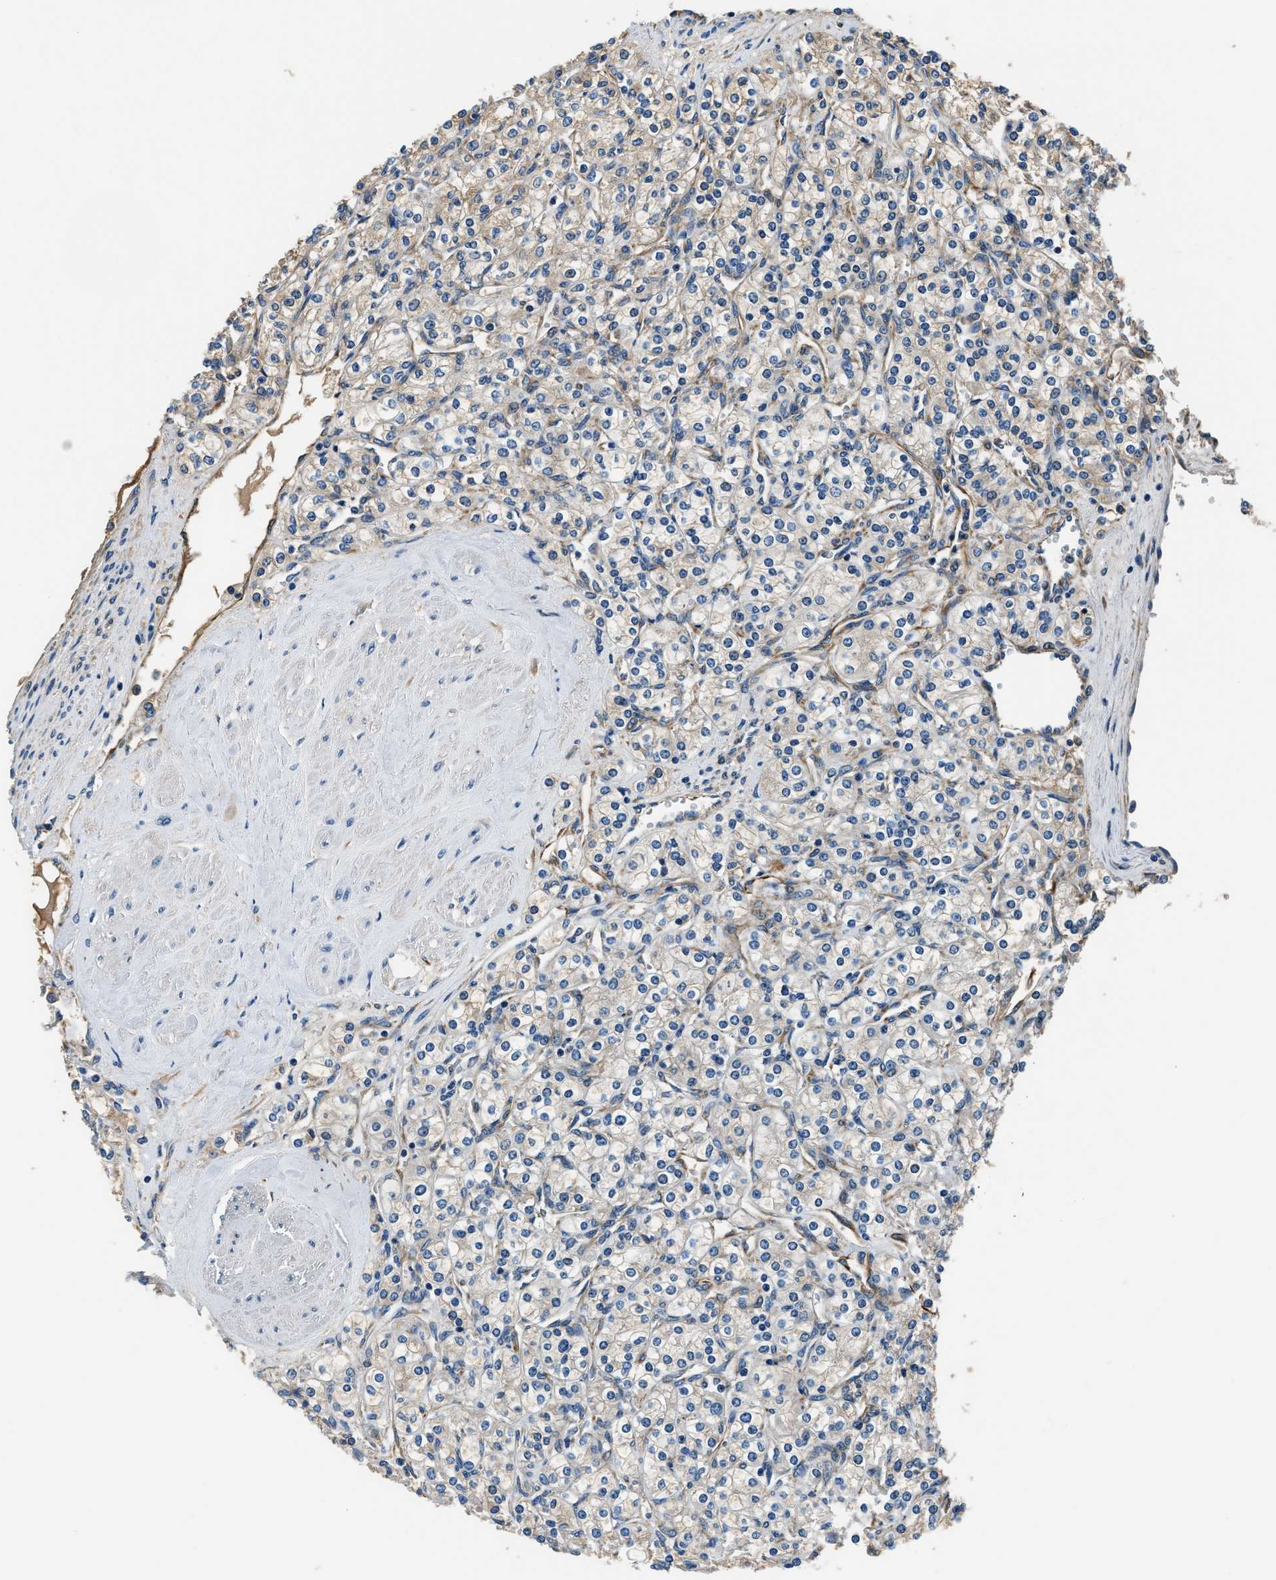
{"staining": {"intensity": "weak", "quantity": "<25%", "location": "cytoplasmic/membranous"}, "tissue": "renal cancer", "cell_type": "Tumor cells", "image_type": "cancer", "snomed": [{"axis": "morphology", "description": "Adenocarcinoma, NOS"}, {"axis": "topography", "description": "Kidney"}], "caption": "The immunohistochemistry (IHC) histopathology image has no significant staining in tumor cells of adenocarcinoma (renal) tissue. (Stains: DAB (3,3'-diaminobenzidine) IHC with hematoxylin counter stain, Microscopy: brightfield microscopy at high magnification).", "gene": "EEA1", "patient": {"sex": "male", "age": 77}}